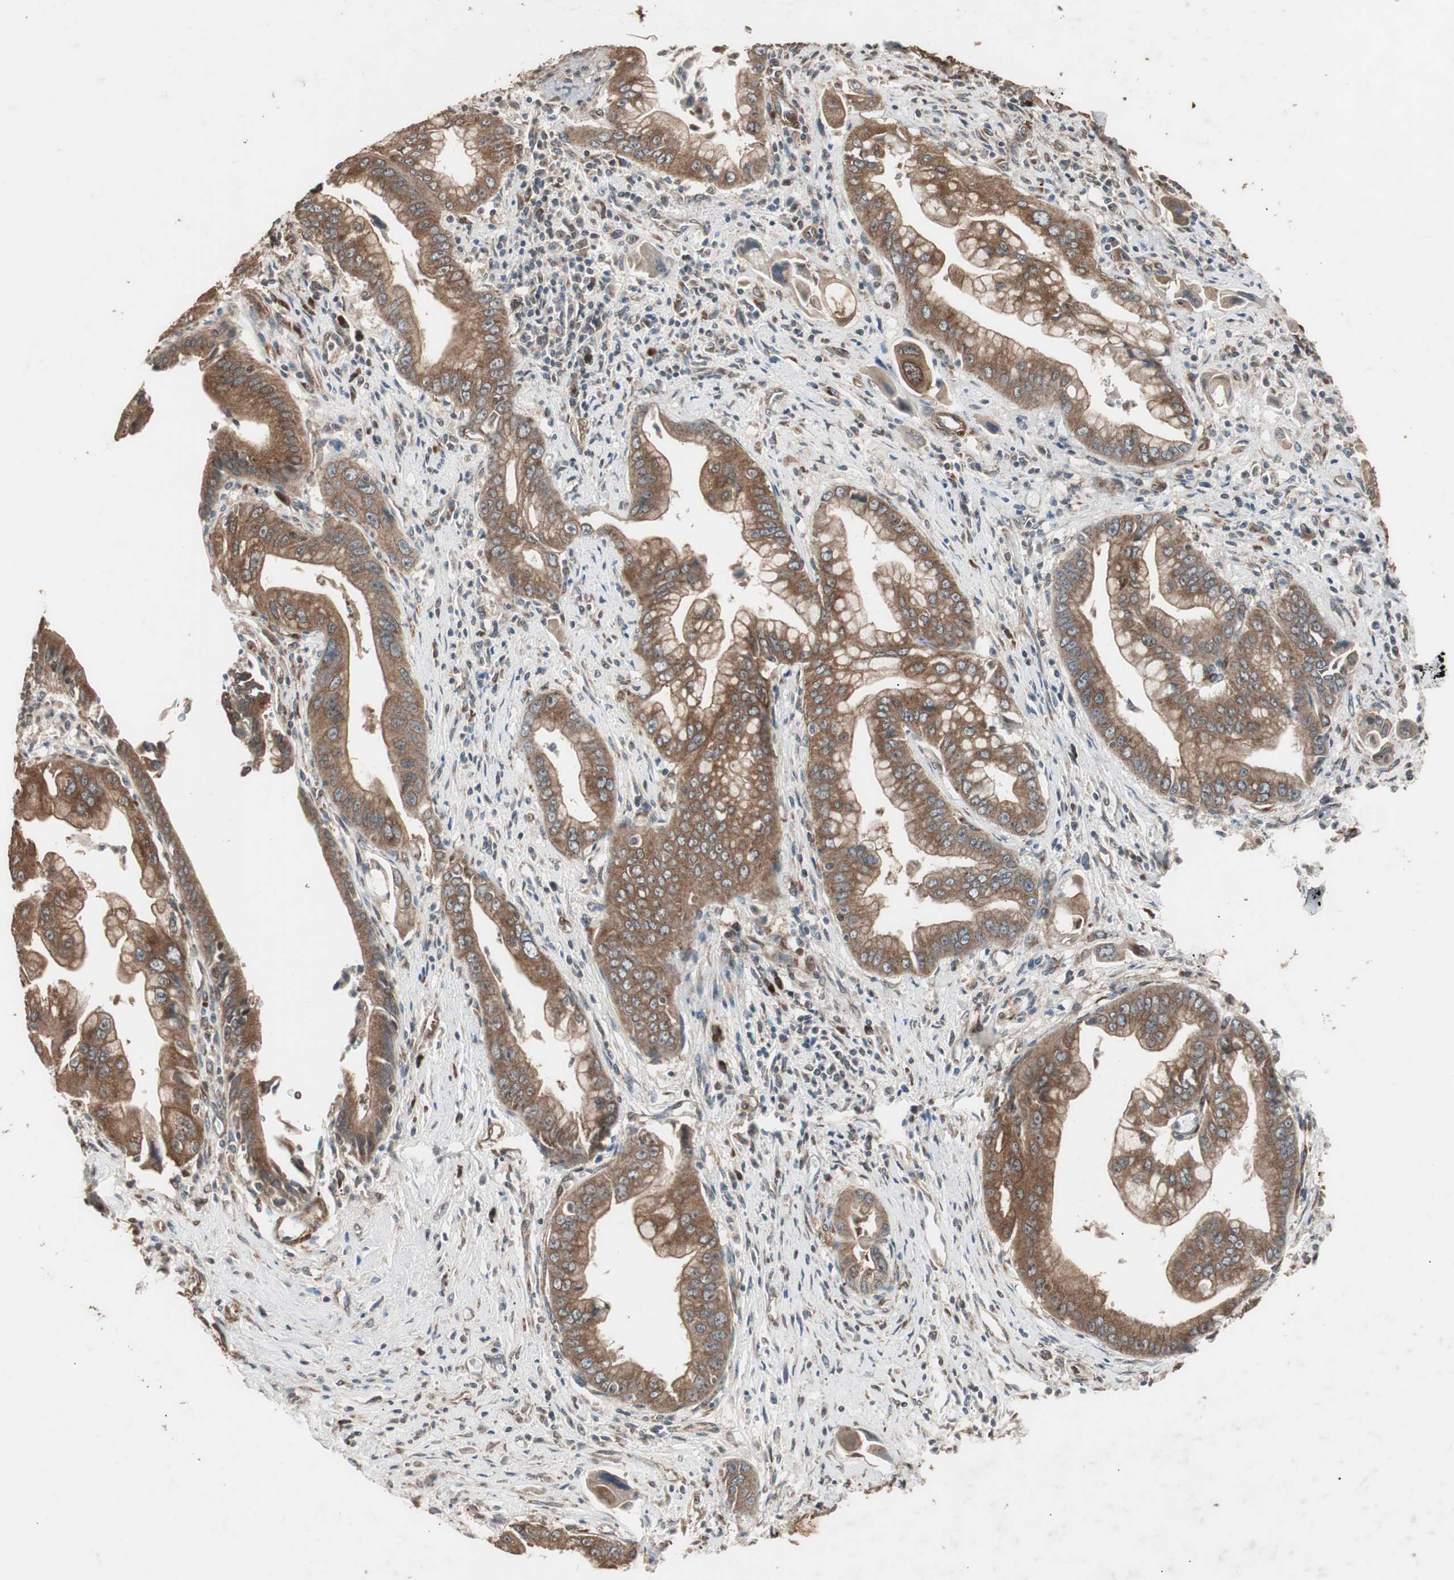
{"staining": {"intensity": "moderate", "quantity": ">75%", "location": "cytoplasmic/membranous"}, "tissue": "pancreatic cancer", "cell_type": "Tumor cells", "image_type": "cancer", "snomed": [{"axis": "morphology", "description": "Adenocarcinoma, NOS"}, {"axis": "topography", "description": "Pancreas"}], "caption": "Immunohistochemistry (IHC) of human pancreatic adenocarcinoma shows medium levels of moderate cytoplasmic/membranous expression in about >75% of tumor cells. (Brightfield microscopy of DAB IHC at high magnification).", "gene": "LZTS1", "patient": {"sex": "male", "age": 59}}